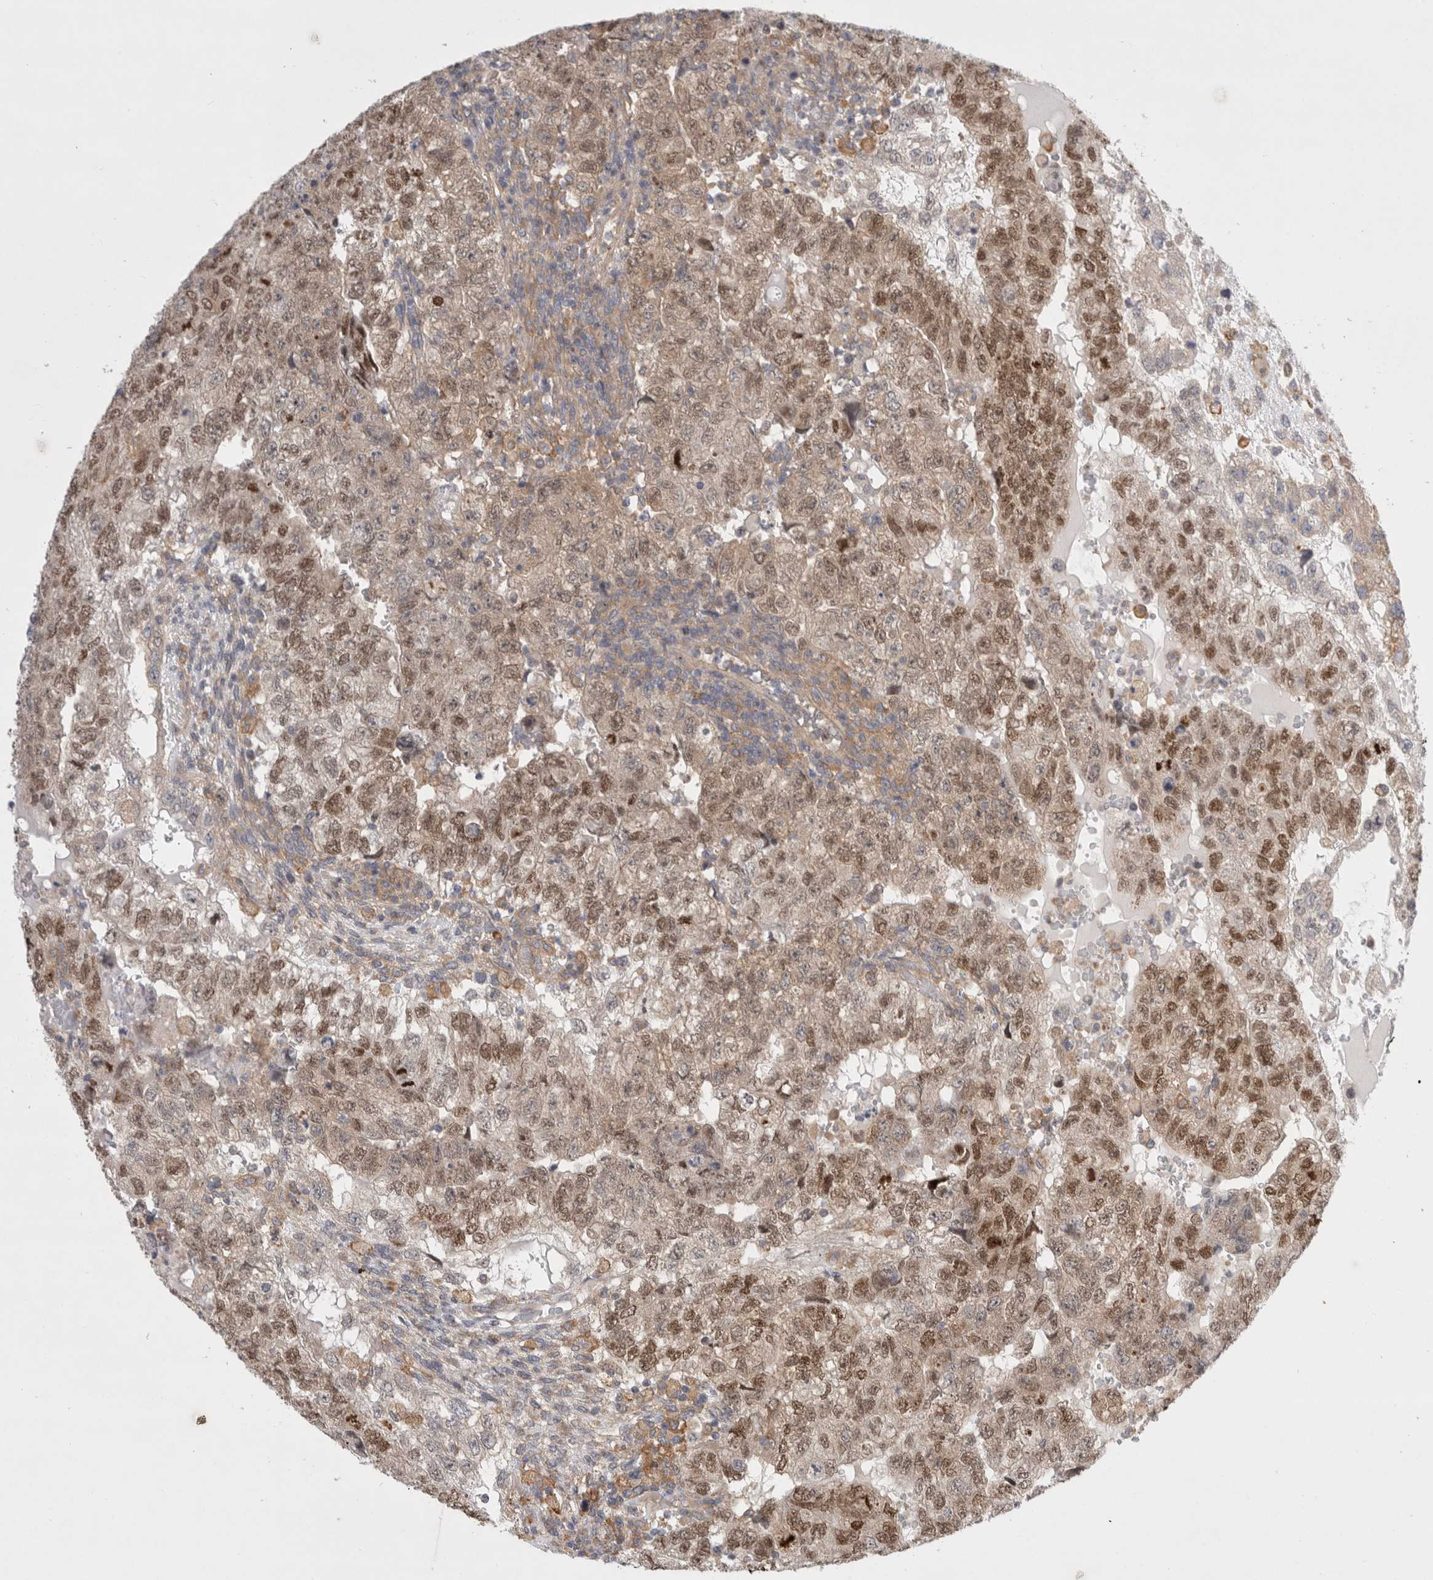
{"staining": {"intensity": "moderate", "quantity": ">75%", "location": "cytoplasmic/membranous,nuclear"}, "tissue": "testis cancer", "cell_type": "Tumor cells", "image_type": "cancer", "snomed": [{"axis": "morphology", "description": "Carcinoma, Embryonal, NOS"}, {"axis": "topography", "description": "Testis"}], "caption": "The micrograph reveals staining of testis embryonal carcinoma, revealing moderate cytoplasmic/membranous and nuclear protein positivity (brown color) within tumor cells.", "gene": "CDCA7L", "patient": {"sex": "male", "age": 36}}